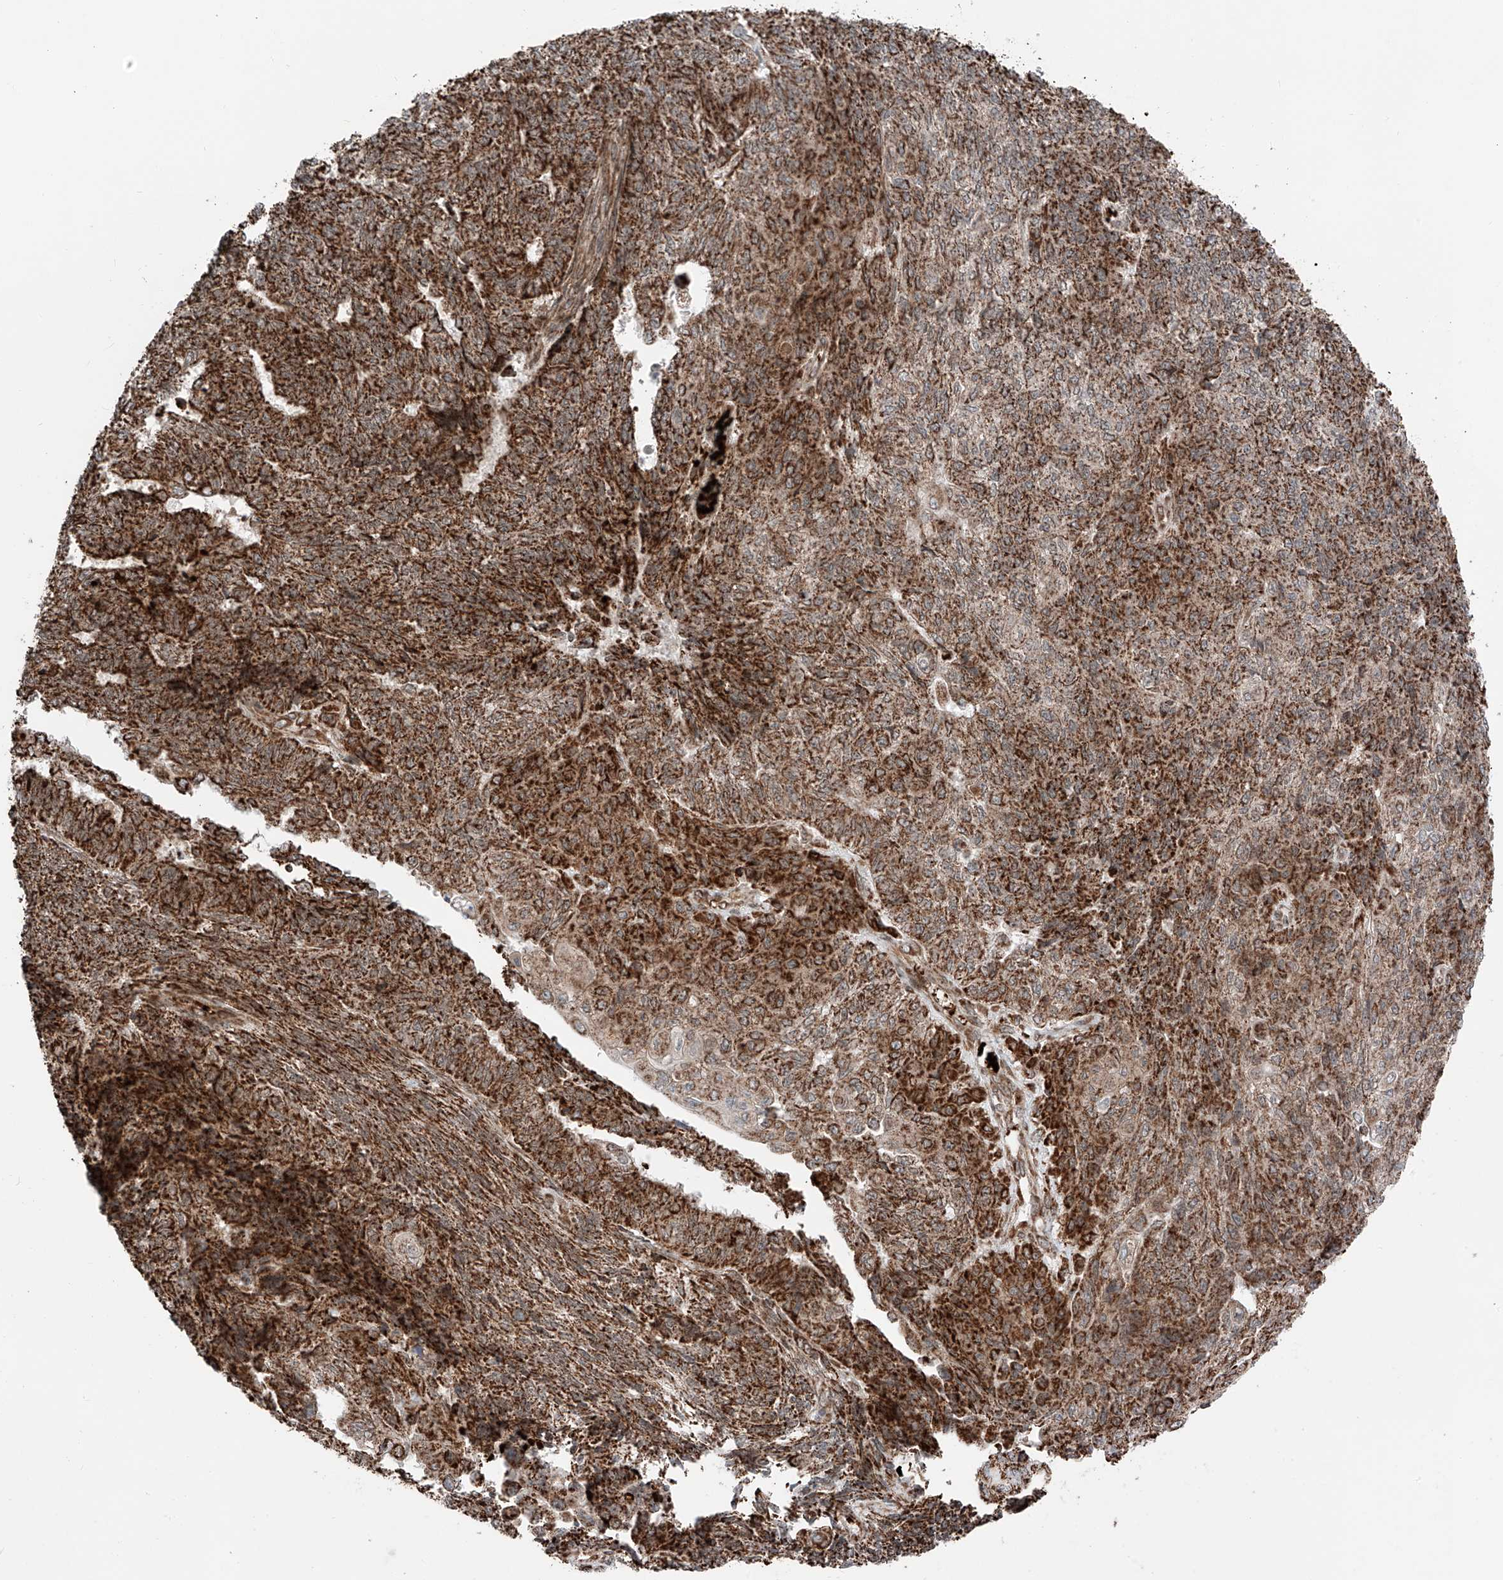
{"staining": {"intensity": "strong", "quantity": ">75%", "location": "cytoplasmic/membranous"}, "tissue": "endometrial cancer", "cell_type": "Tumor cells", "image_type": "cancer", "snomed": [{"axis": "morphology", "description": "Adenocarcinoma, NOS"}, {"axis": "topography", "description": "Endometrium"}], "caption": "Strong cytoplasmic/membranous positivity for a protein is present in approximately >75% of tumor cells of adenocarcinoma (endometrial) using immunohistochemistry.", "gene": "ZSCAN29", "patient": {"sex": "female", "age": 32}}